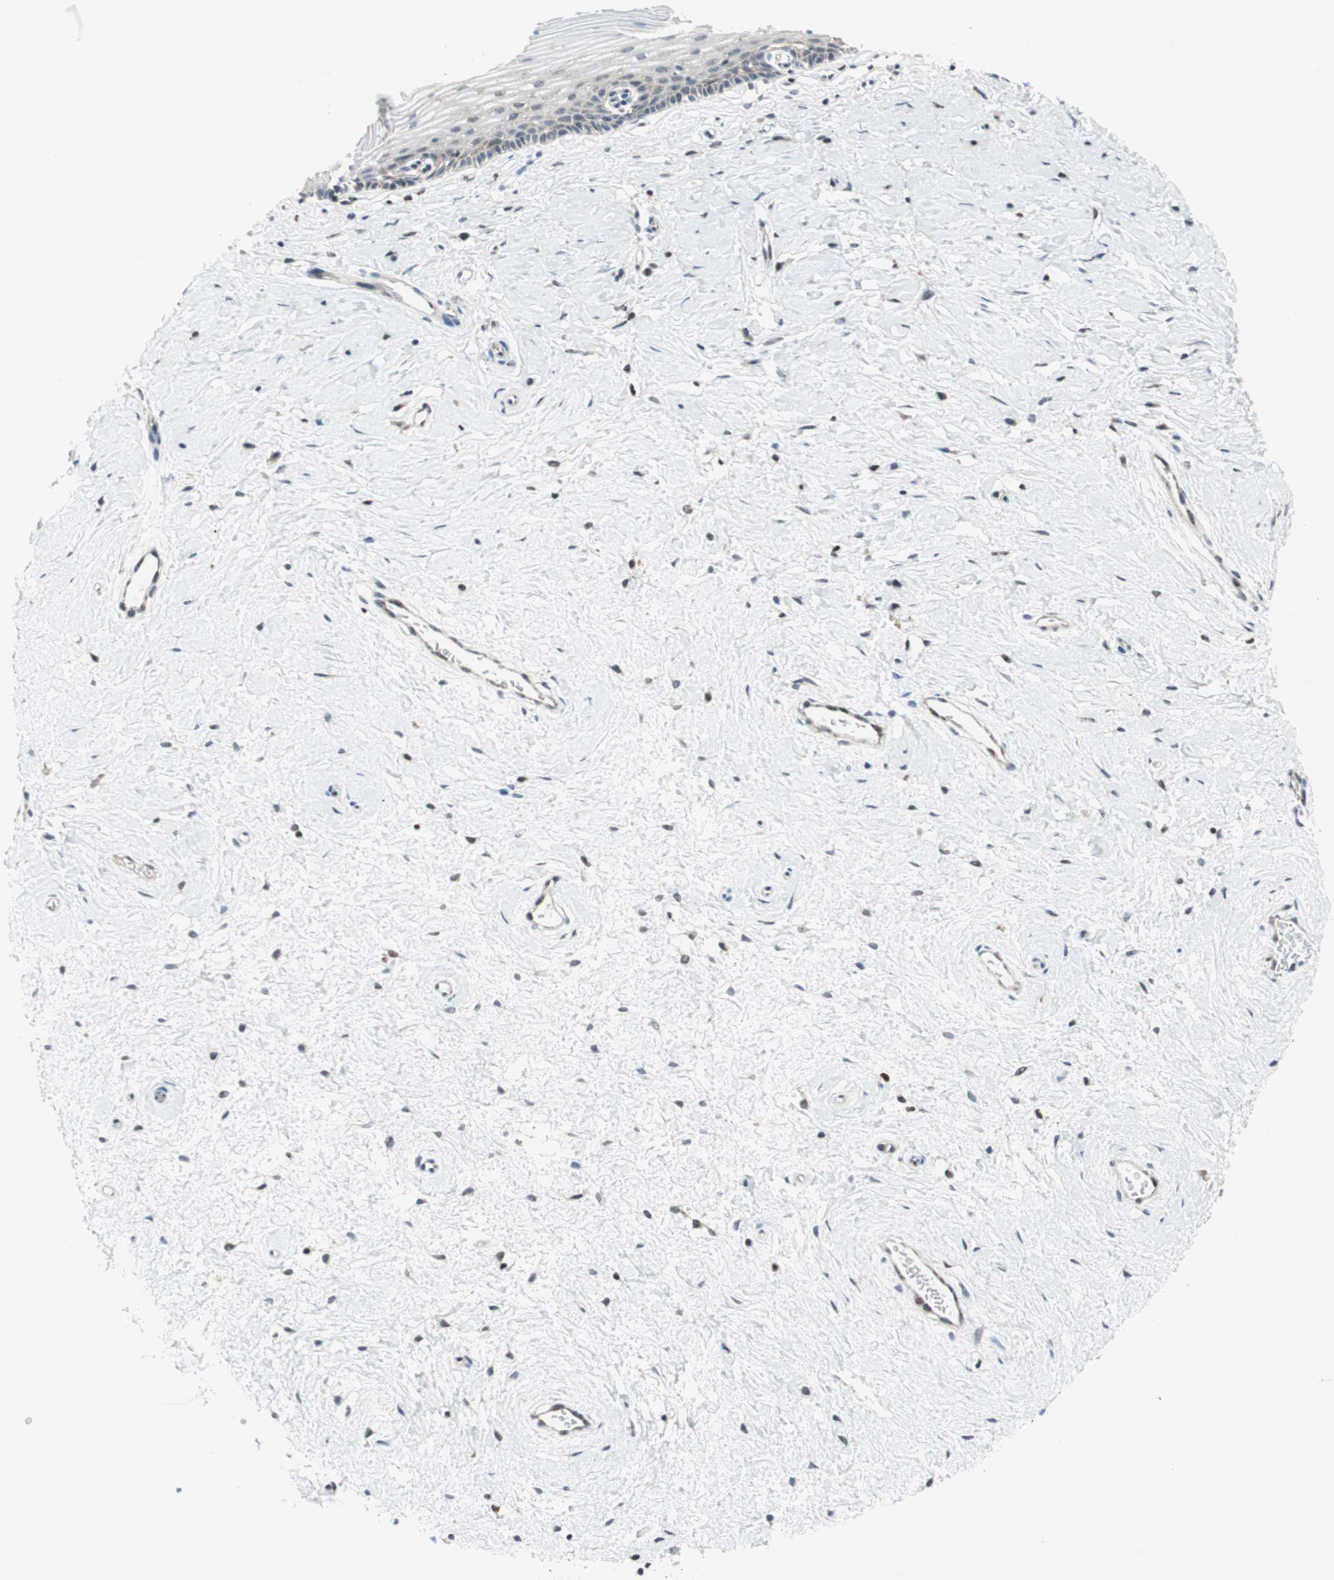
{"staining": {"intensity": "strong", "quantity": ">75%", "location": "nuclear"}, "tissue": "cervix", "cell_type": "Glandular cells", "image_type": "normal", "snomed": [{"axis": "morphology", "description": "Normal tissue, NOS"}, {"axis": "topography", "description": "Cervix"}], "caption": "About >75% of glandular cells in benign cervix demonstrate strong nuclear protein positivity as visualized by brown immunohistochemical staining.", "gene": "RGS10", "patient": {"sex": "female", "age": 39}}